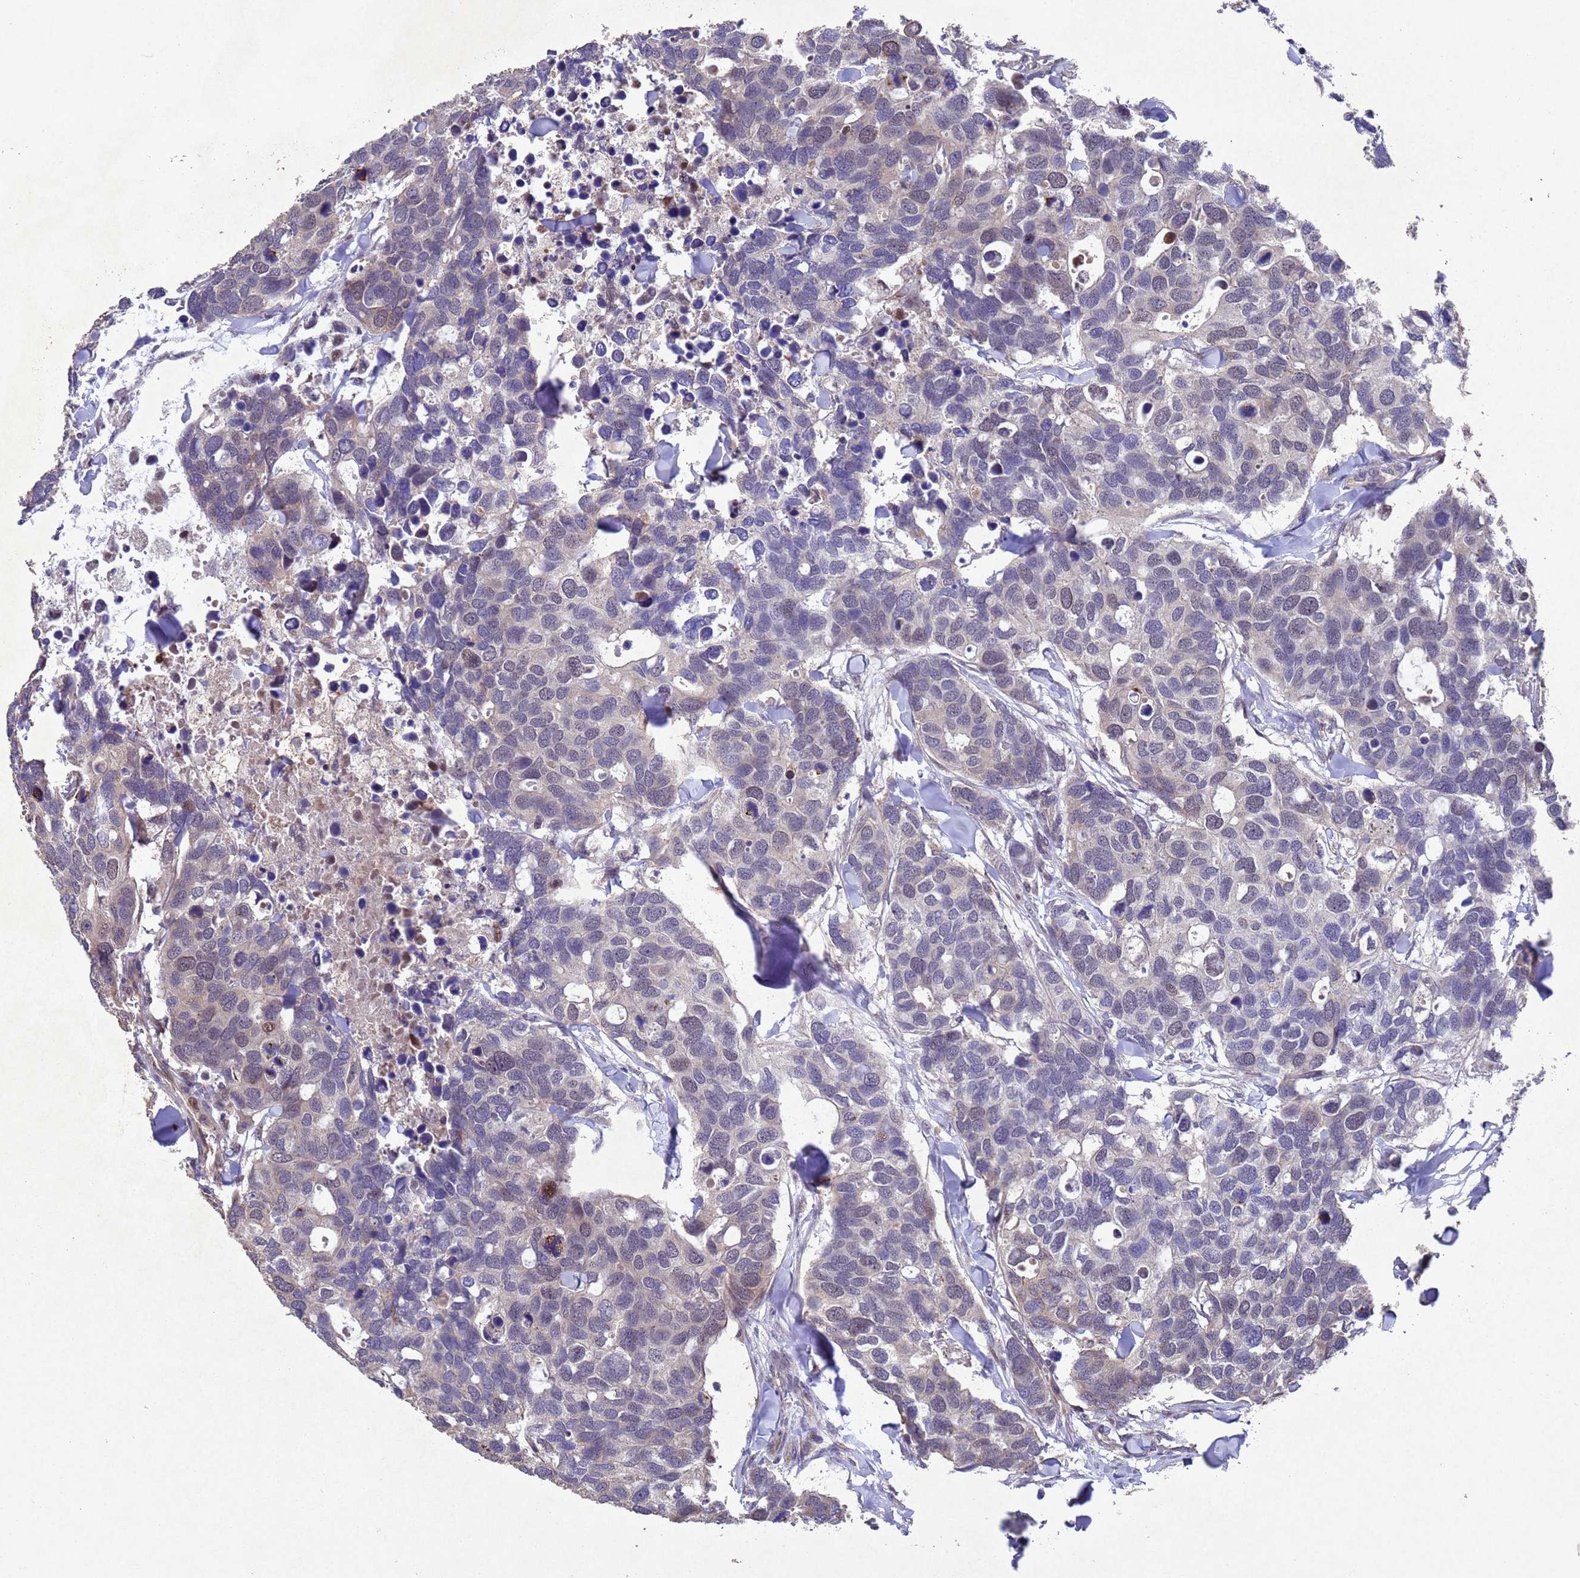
{"staining": {"intensity": "weak", "quantity": "<25%", "location": "nuclear"}, "tissue": "breast cancer", "cell_type": "Tumor cells", "image_type": "cancer", "snomed": [{"axis": "morphology", "description": "Duct carcinoma"}, {"axis": "topography", "description": "Breast"}], "caption": "High power microscopy image of an IHC image of breast cancer, revealing no significant expression in tumor cells.", "gene": "TBK1", "patient": {"sex": "female", "age": 83}}